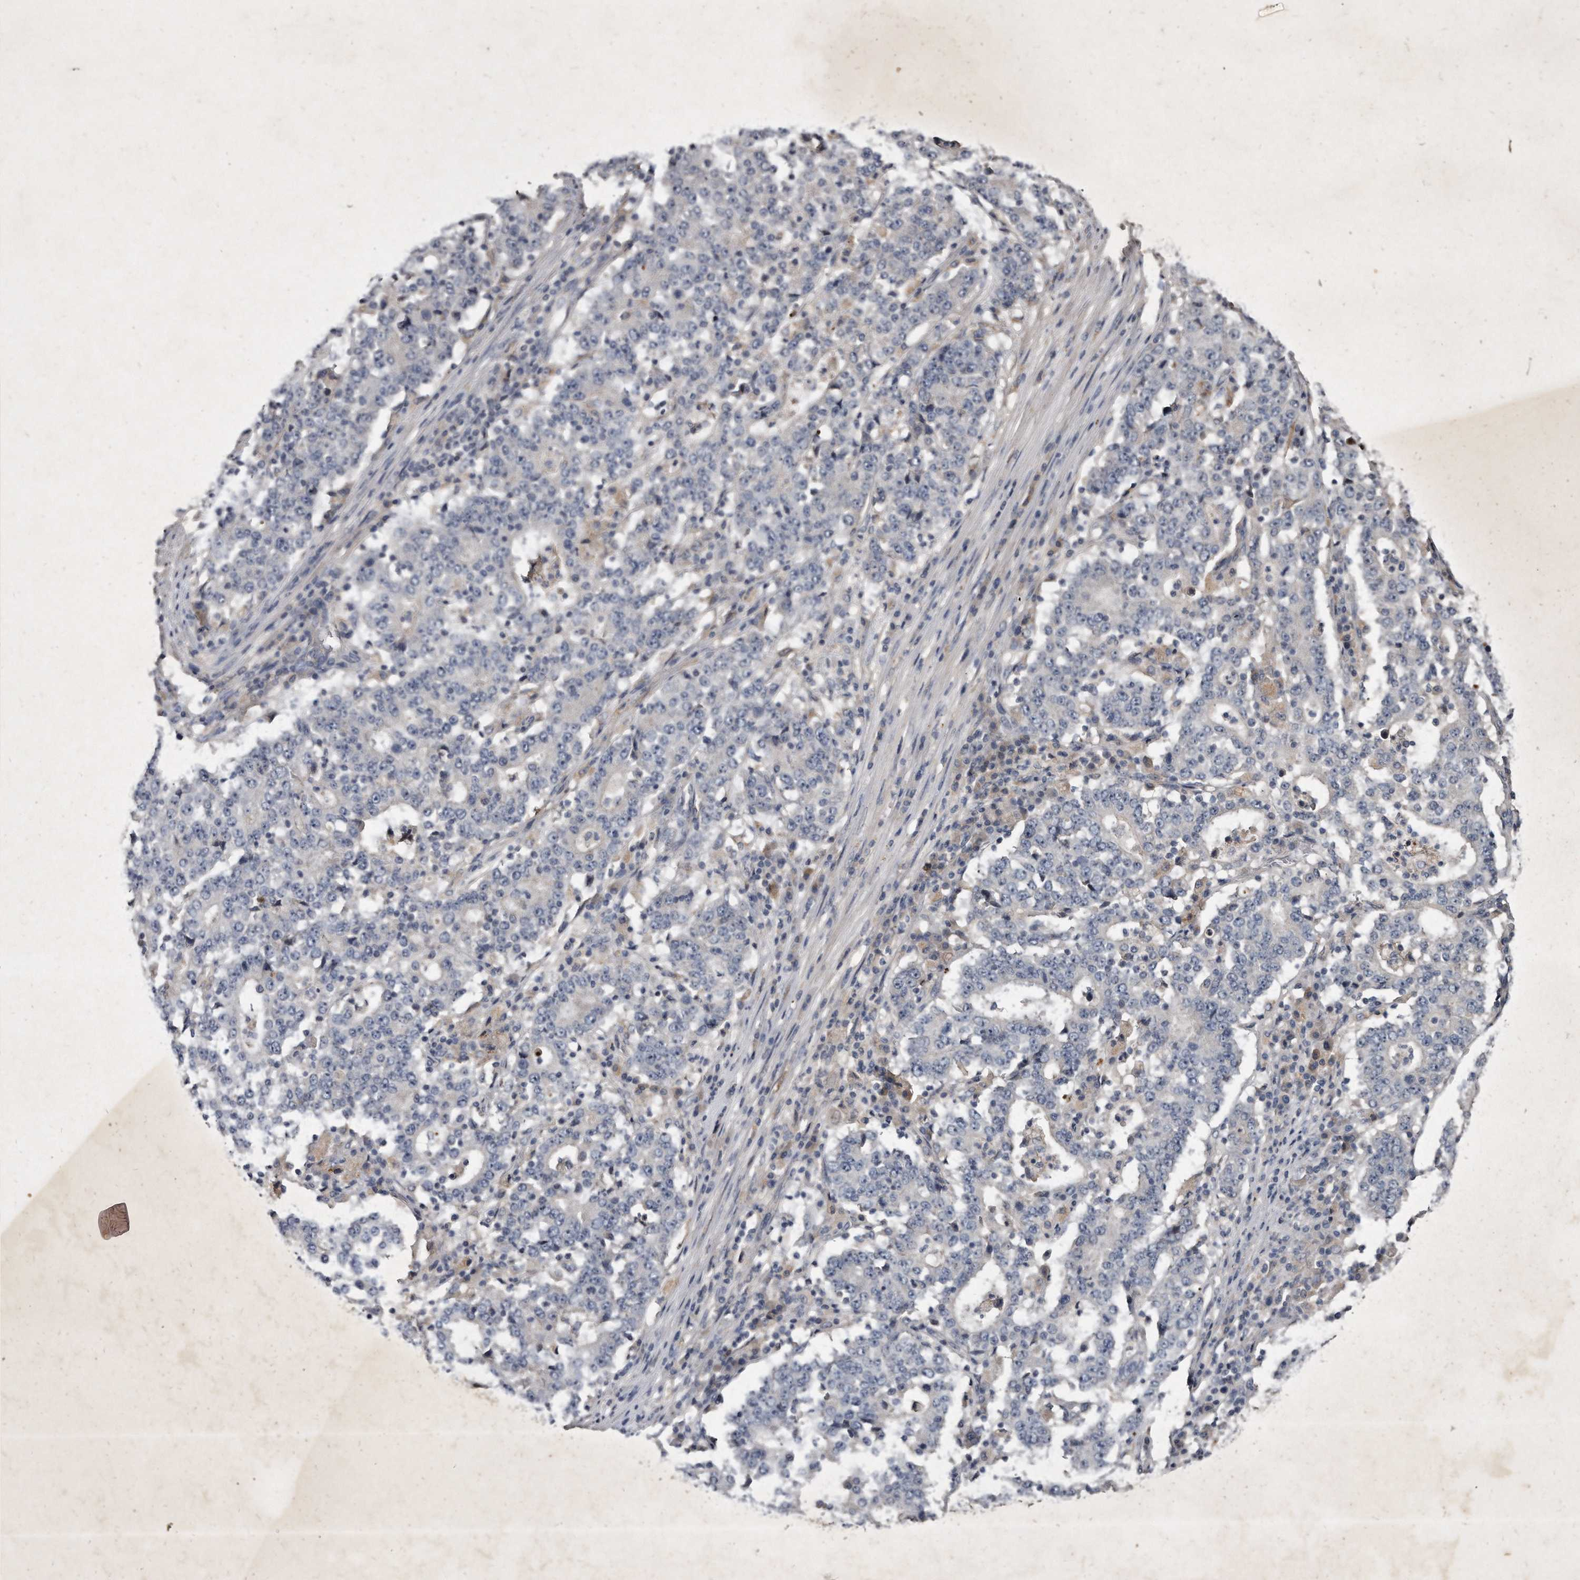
{"staining": {"intensity": "negative", "quantity": "none", "location": "none"}, "tissue": "stomach cancer", "cell_type": "Tumor cells", "image_type": "cancer", "snomed": [{"axis": "morphology", "description": "Adenocarcinoma, NOS"}, {"axis": "topography", "description": "Stomach"}], "caption": "Stomach adenocarcinoma stained for a protein using IHC displays no expression tumor cells.", "gene": "KLHDC3", "patient": {"sex": "male", "age": 59}}